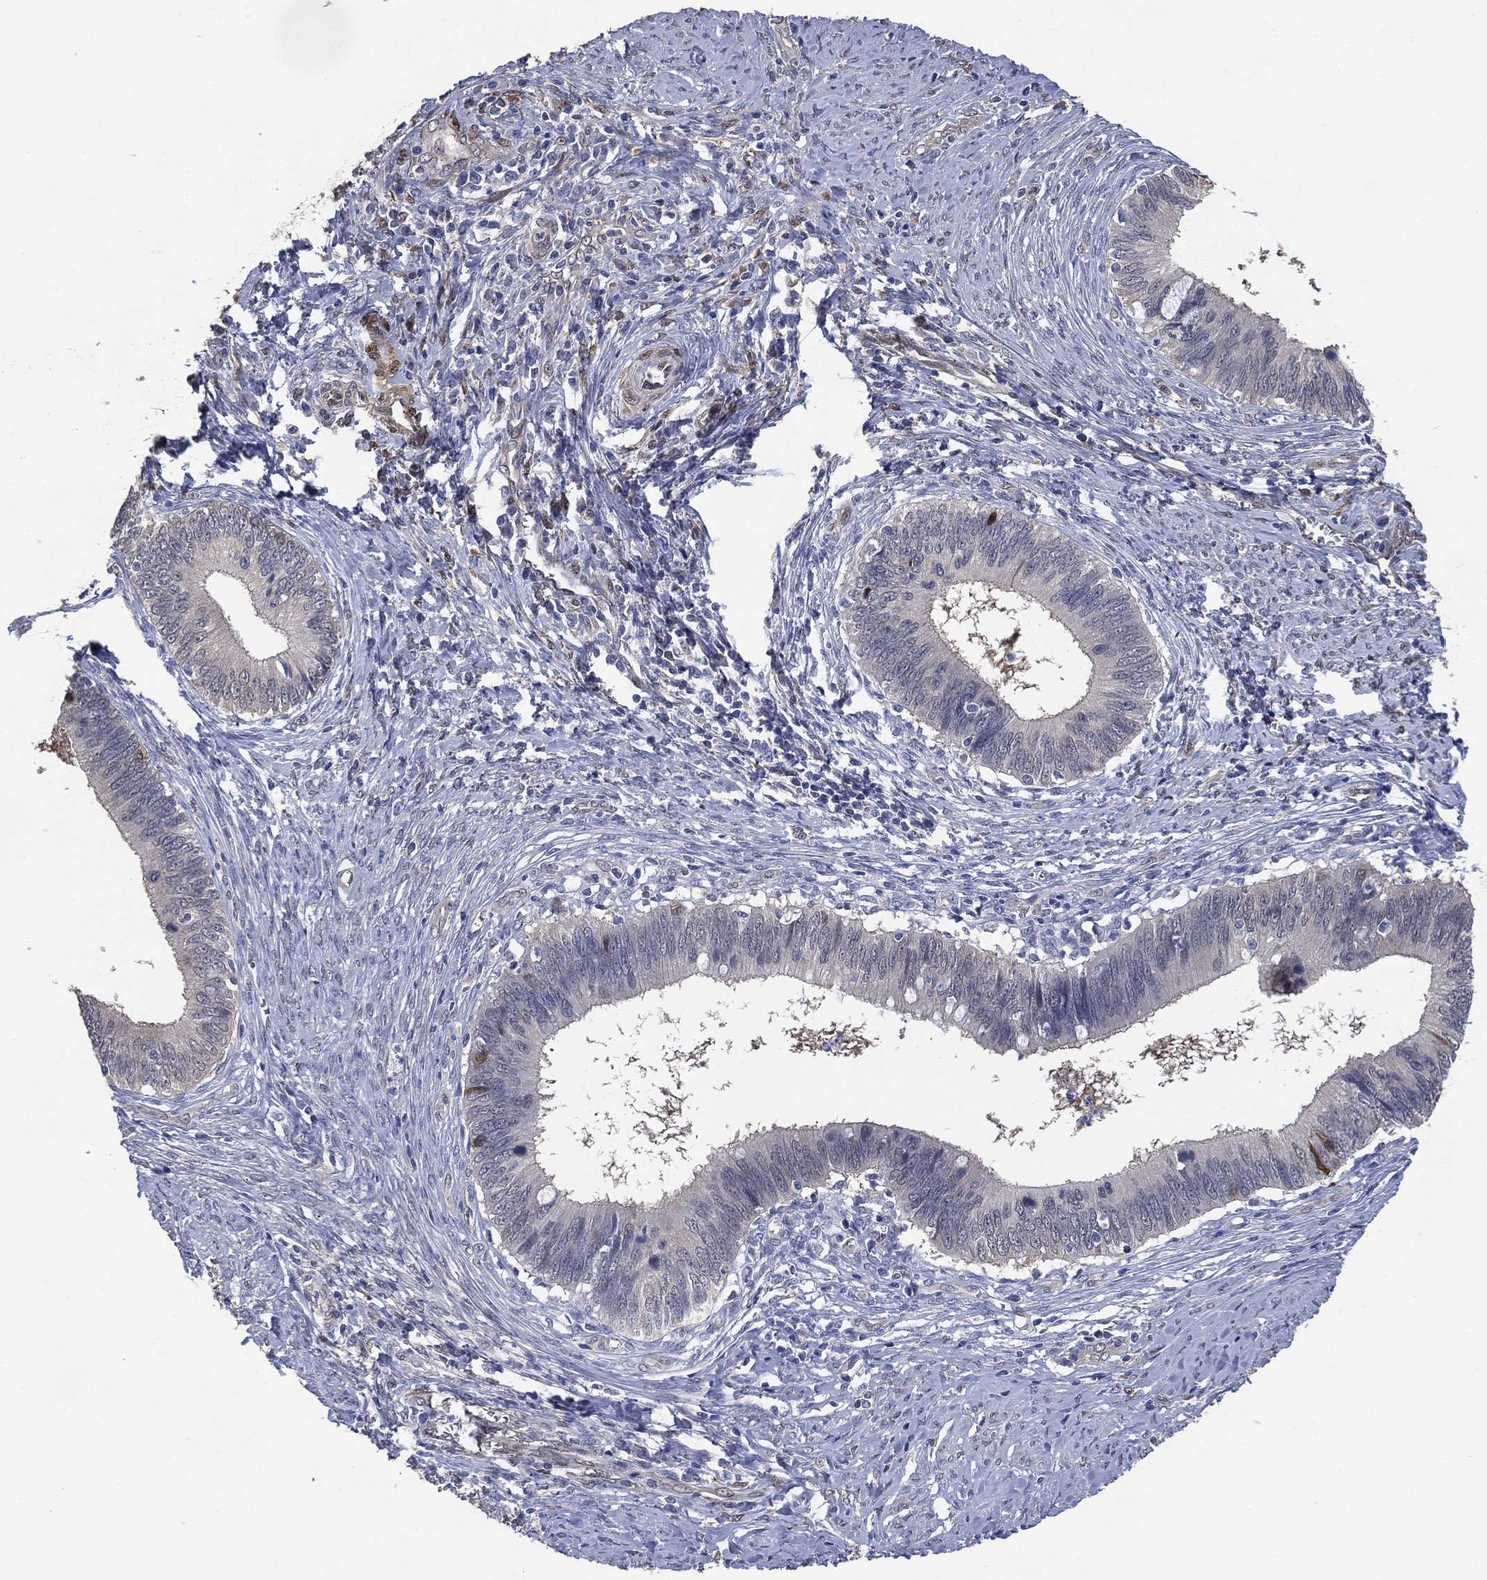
{"staining": {"intensity": "negative", "quantity": "none", "location": "none"}, "tissue": "cervical cancer", "cell_type": "Tumor cells", "image_type": "cancer", "snomed": [{"axis": "morphology", "description": "Adenocarcinoma, NOS"}, {"axis": "topography", "description": "Cervix"}], "caption": "High magnification brightfield microscopy of cervical cancer stained with DAB (brown) and counterstained with hematoxylin (blue): tumor cells show no significant expression. Brightfield microscopy of immunohistochemistry (IHC) stained with DAB (brown) and hematoxylin (blue), captured at high magnification.", "gene": "AK1", "patient": {"sex": "female", "age": 42}}